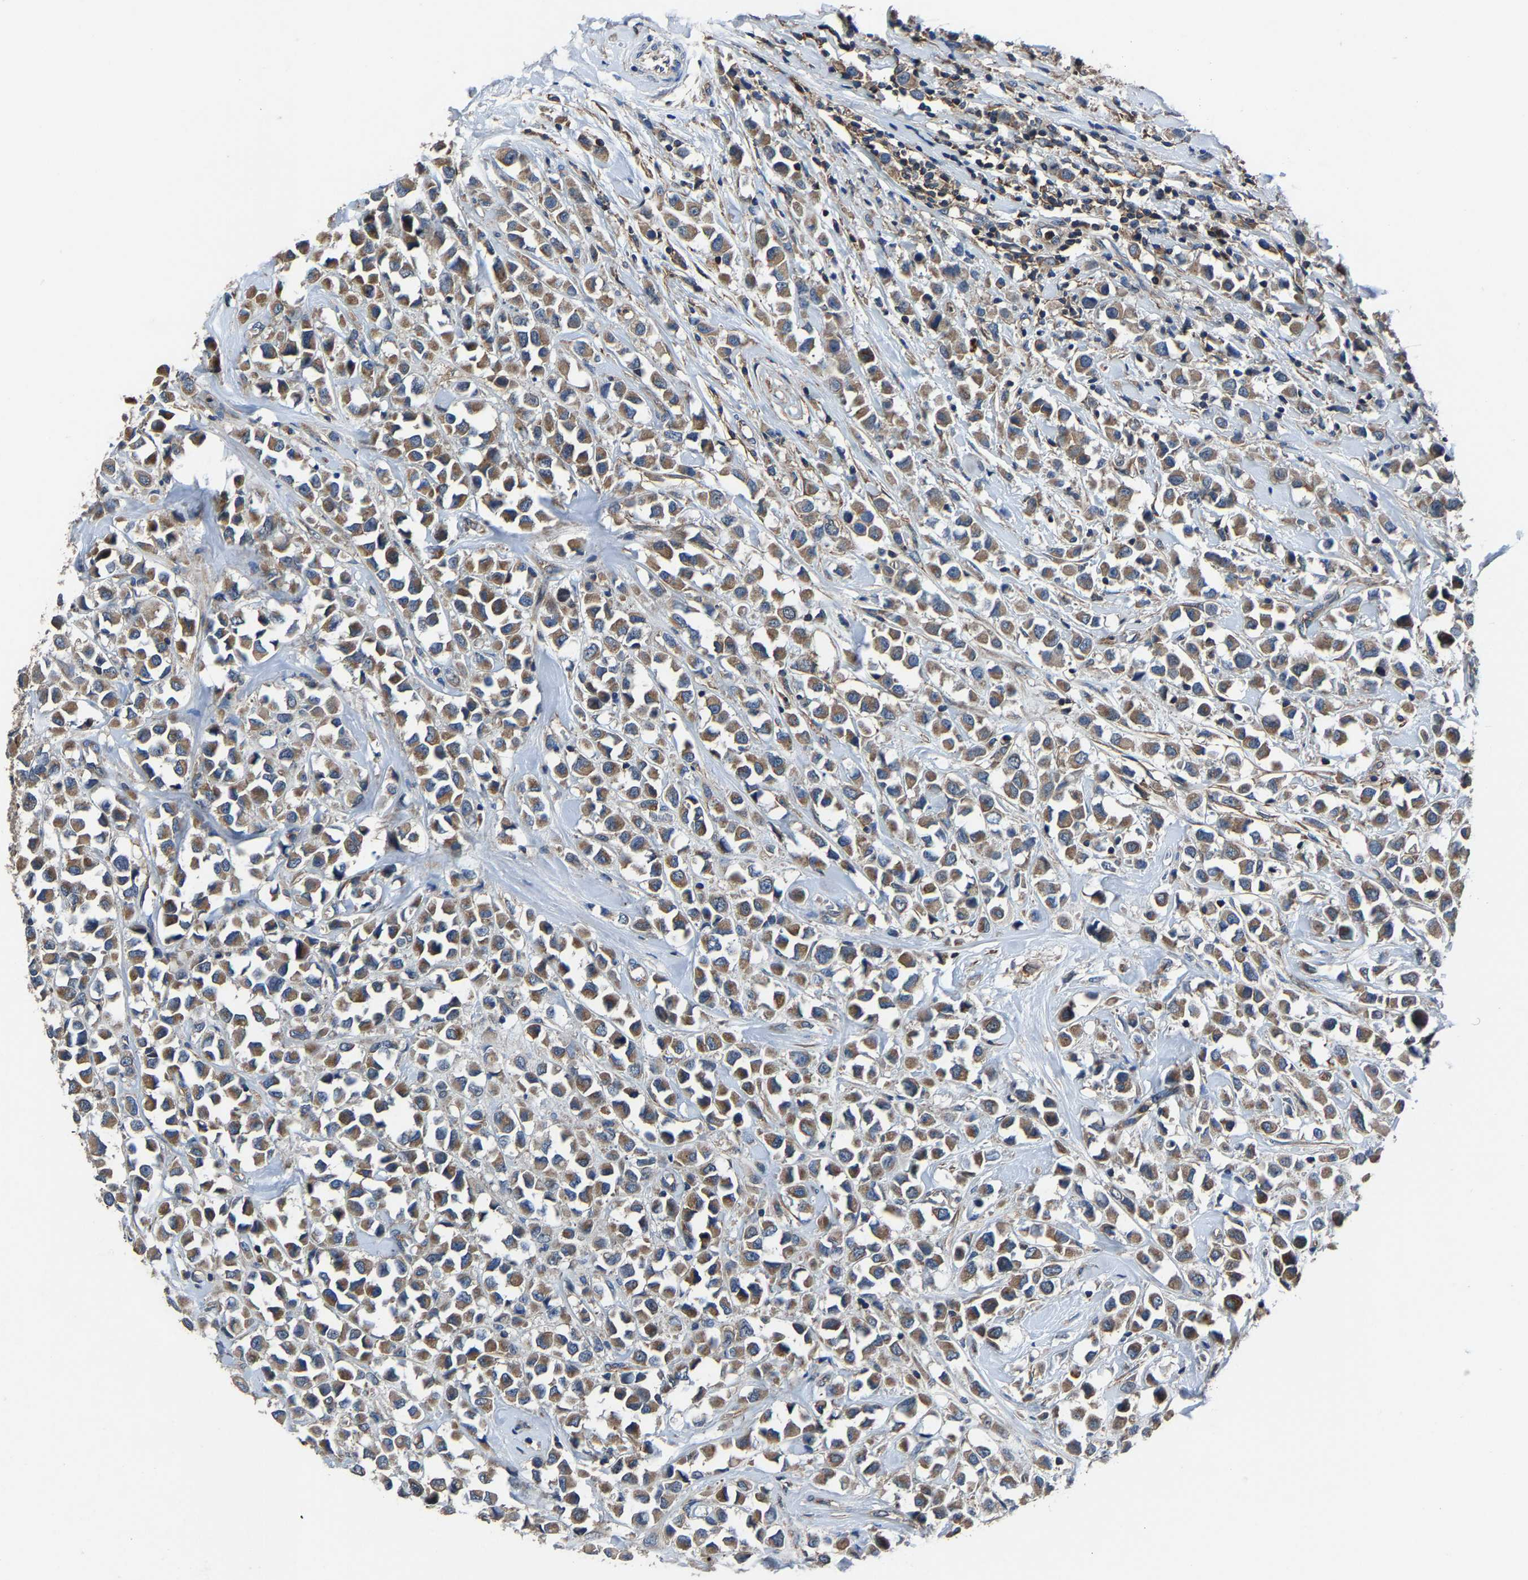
{"staining": {"intensity": "moderate", "quantity": ">75%", "location": "cytoplasmic/membranous"}, "tissue": "breast cancer", "cell_type": "Tumor cells", "image_type": "cancer", "snomed": [{"axis": "morphology", "description": "Duct carcinoma"}, {"axis": "topography", "description": "Breast"}], "caption": "Immunohistochemical staining of human breast cancer displays medium levels of moderate cytoplasmic/membranous staining in about >75% of tumor cells. (DAB (3,3'-diaminobenzidine) IHC, brown staining for protein, blue staining for nuclei).", "gene": "KIAA1958", "patient": {"sex": "female", "age": 61}}